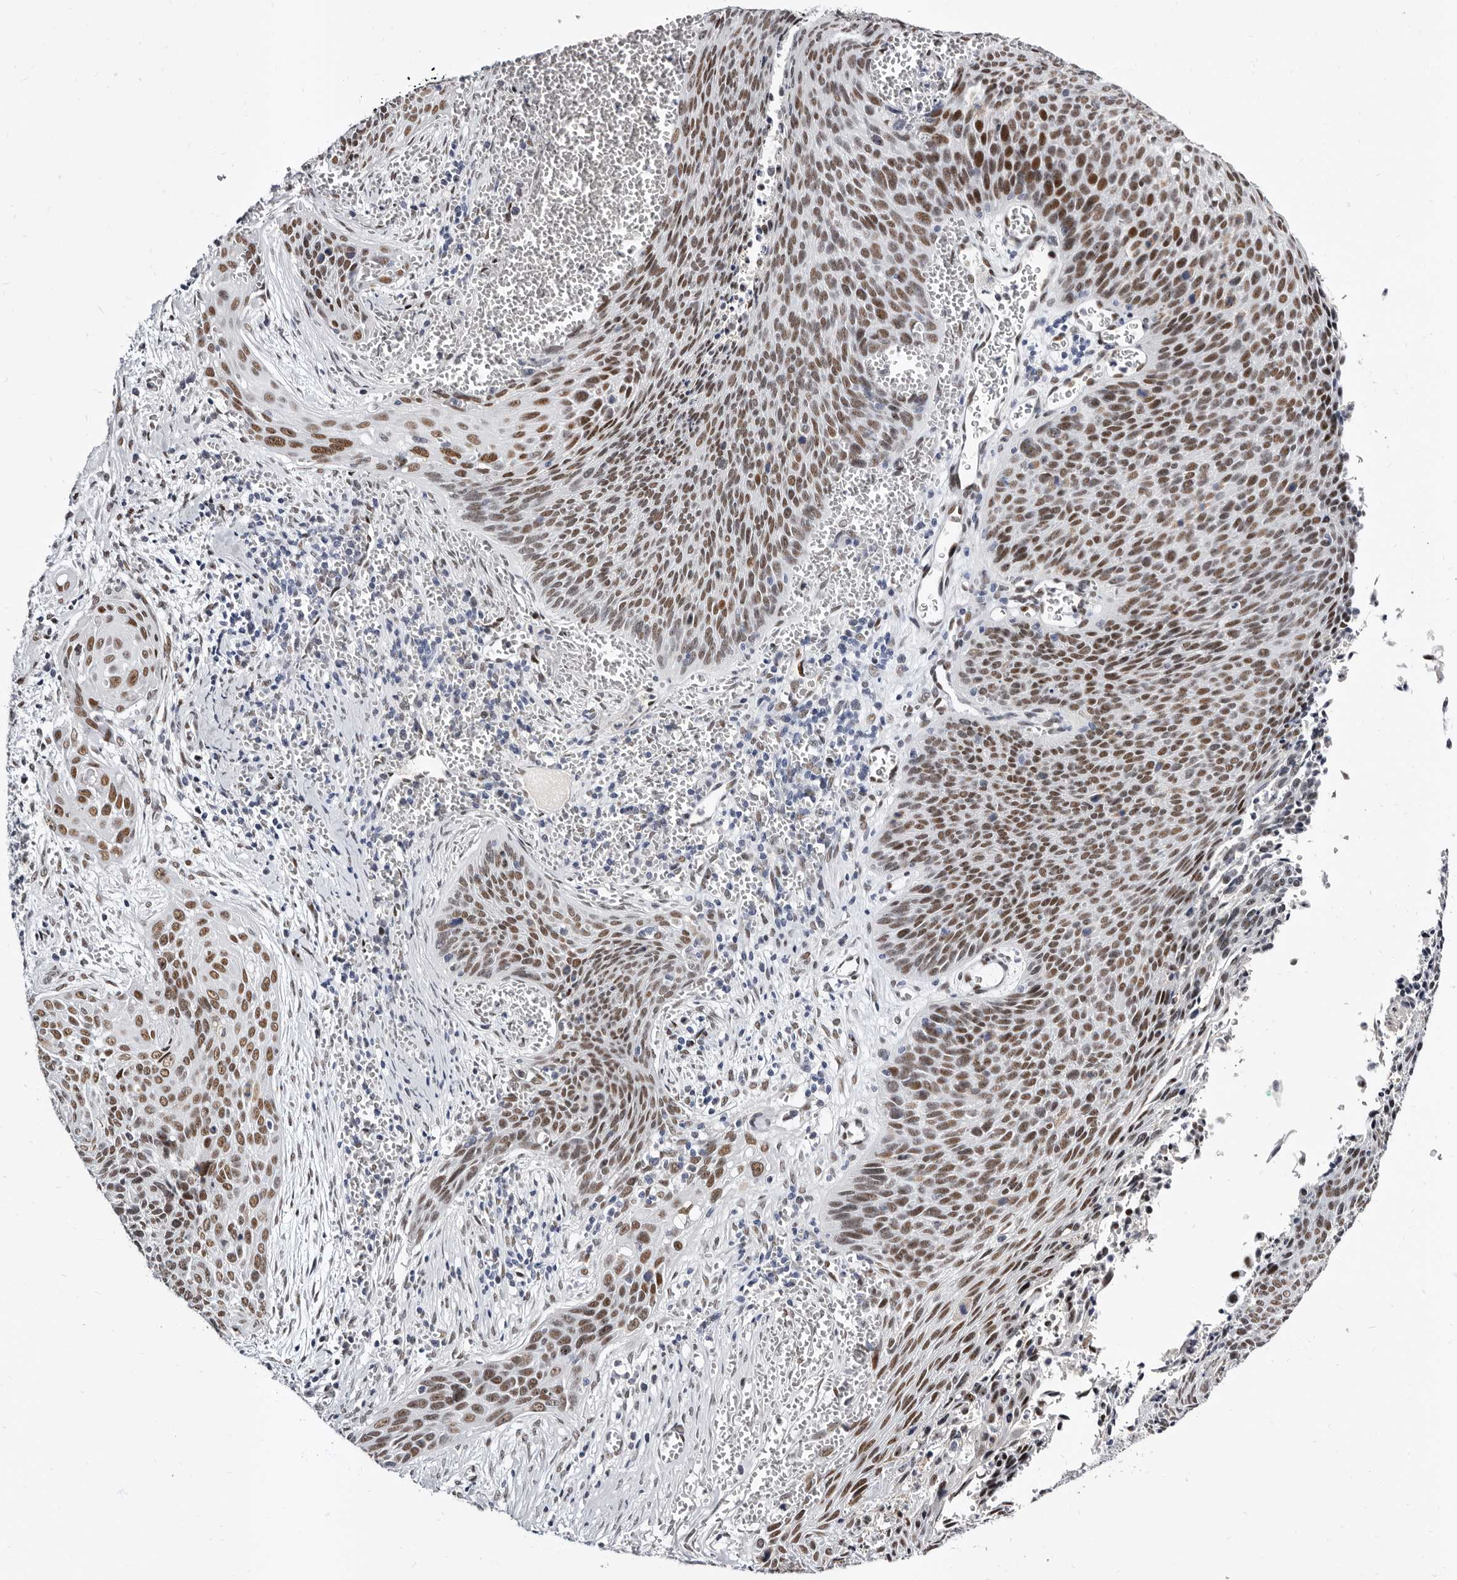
{"staining": {"intensity": "moderate", "quantity": ">75%", "location": "nuclear"}, "tissue": "cervical cancer", "cell_type": "Tumor cells", "image_type": "cancer", "snomed": [{"axis": "morphology", "description": "Squamous cell carcinoma, NOS"}, {"axis": "topography", "description": "Cervix"}], "caption": "Immunohistochemistry staining of cervical cancer (squamous cell carcinoma), which displays medium levels of moderate nuclear expression in about >75% of tumor cells indicating moderate nuclear protein expression. The staining was performed using DAB (3,3'-diaminobenzidine) (brown) for protein detection and nuclei were counterstained in hematoxylin (blue).", "gene": "ZNF326", "patient": {"sex": "female", "age": 55}}